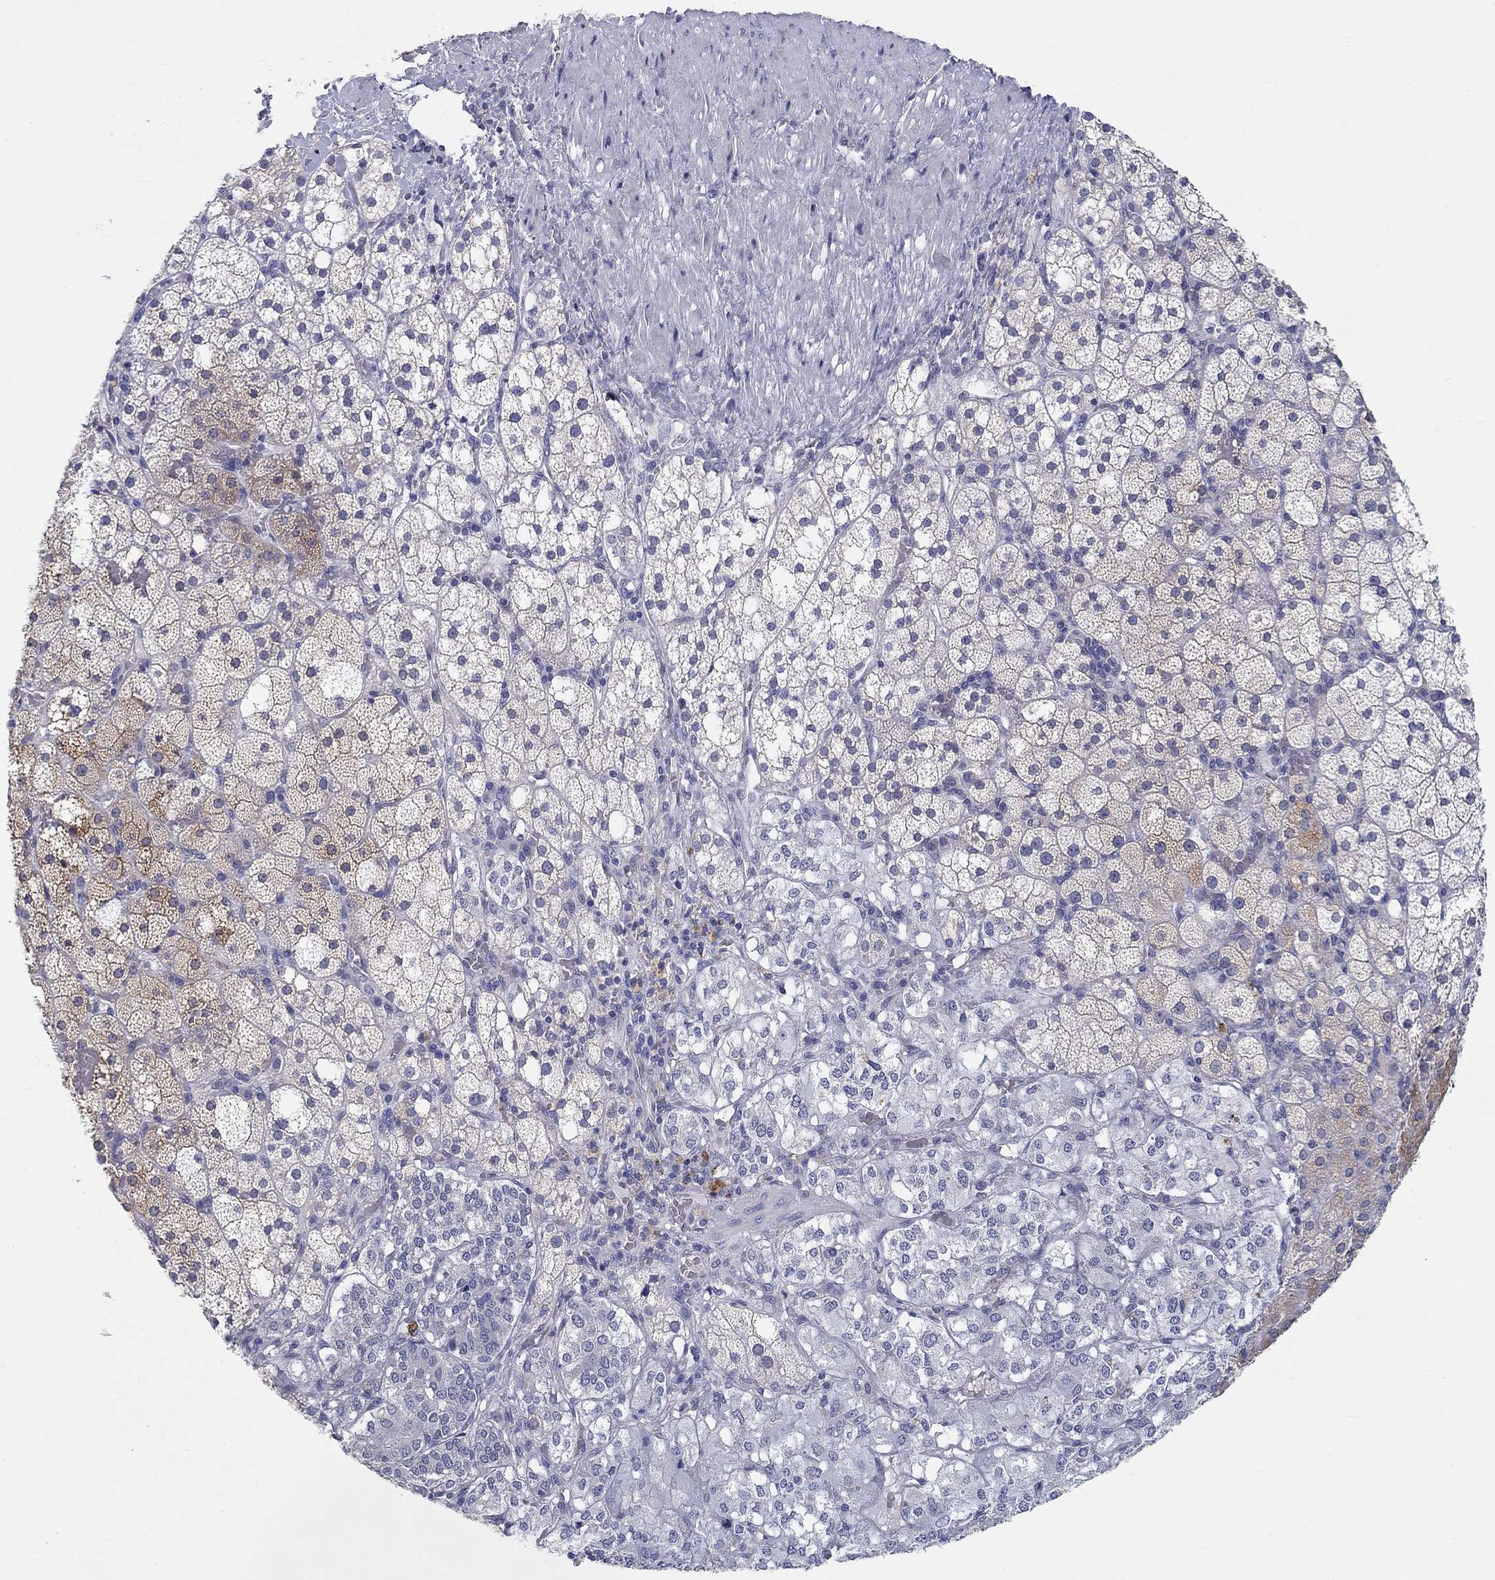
{"staining": {"intensity": "moderate", "quantity": "25%-75%", "location": "cytoplasmic/membranous"}, "tissue": "adrenal gland", "cell_type": "Glandular cells", "image_type": "normal", "snomed": [{"axis": "morphology", "description": "Normal tissue, NOS"}, {"axis": "topography", "description": "Adrenal gland"}], "caption": "Immunohistochemical staining of benign human adrenal gland demonstrates 25%-75% levels of moderate cytoplasmic/membranous protein positivity in about 25%-75% of glandular cells.", "gene": "ERMP1", "patient": {"sex": "male", "age": 53}}